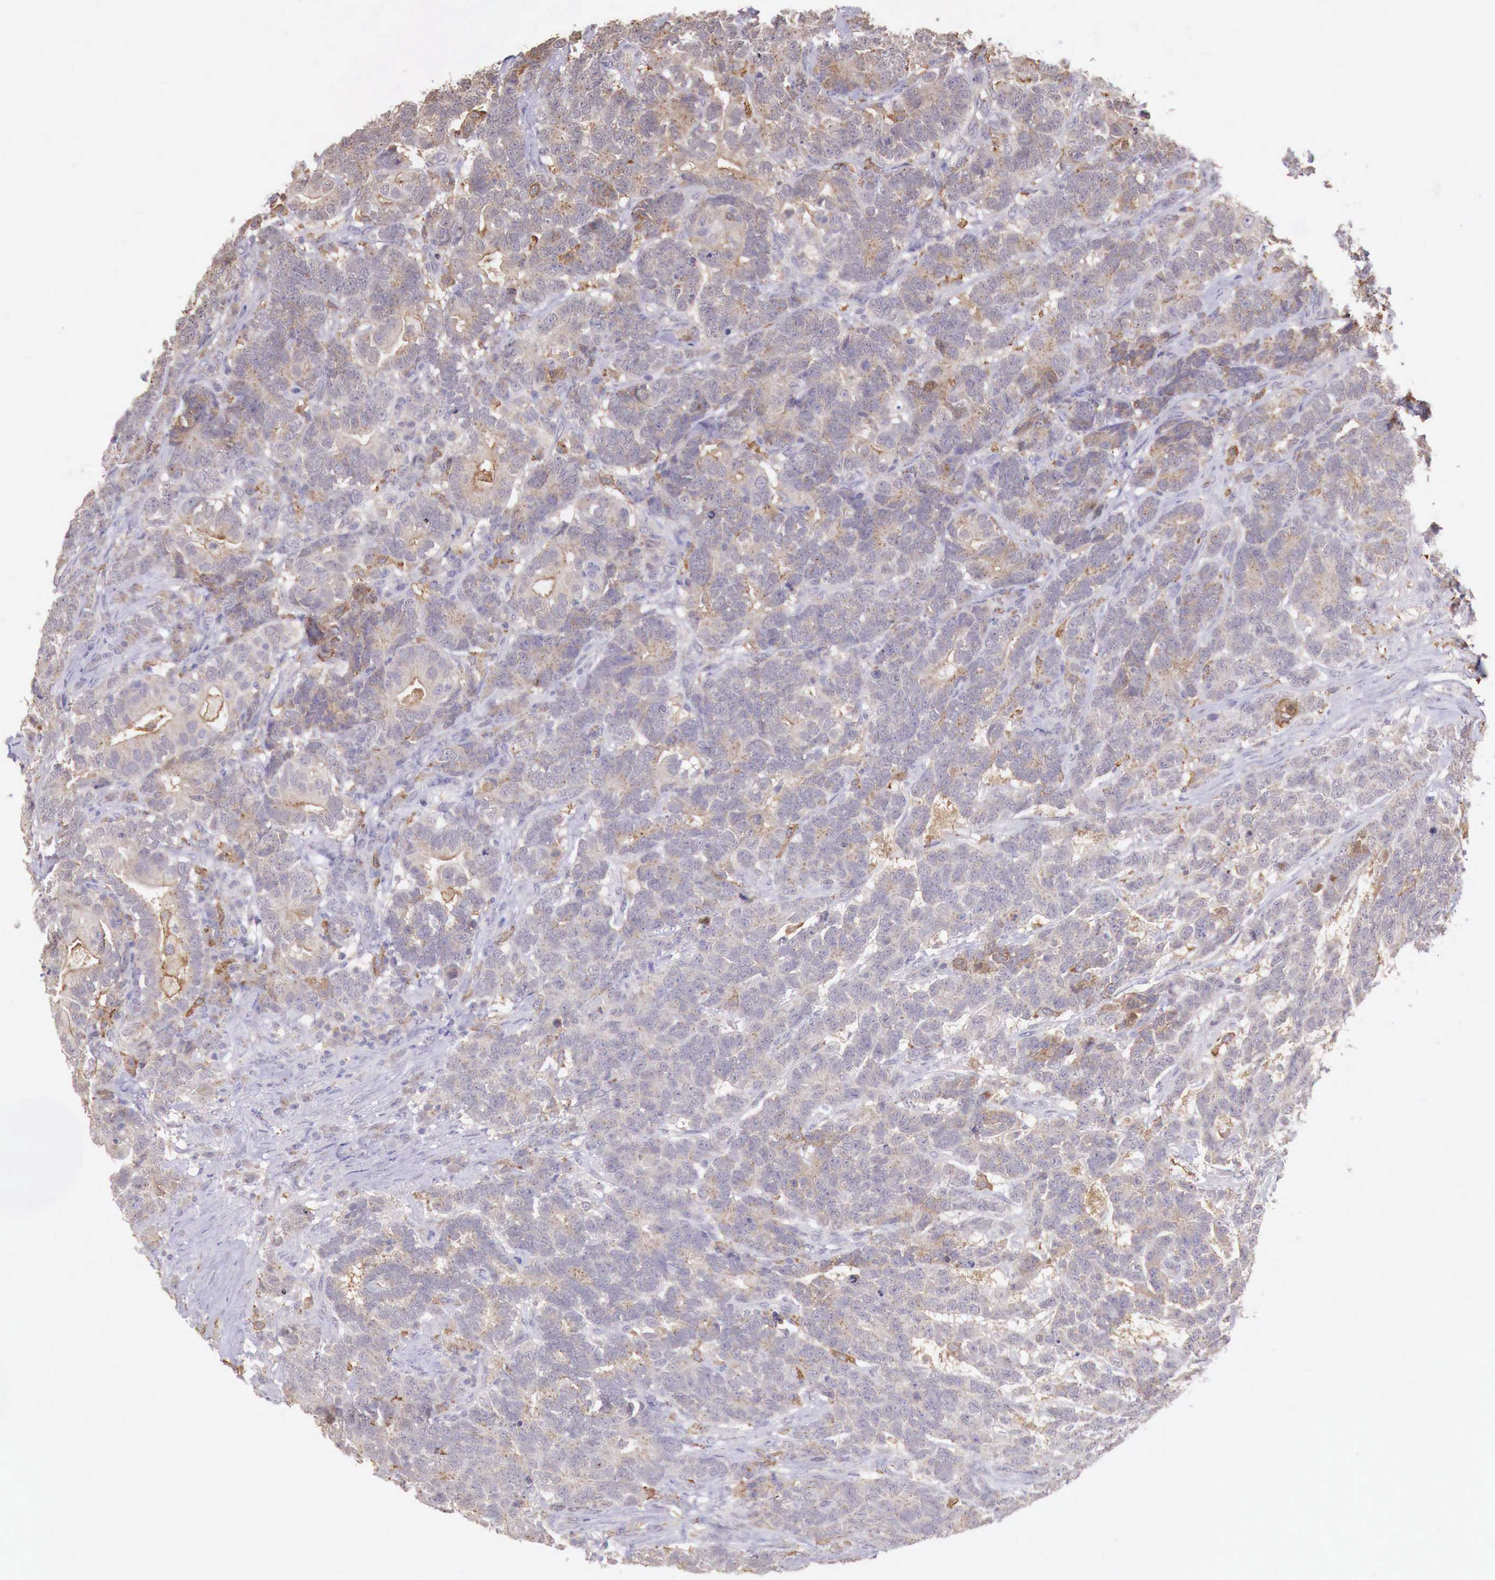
{"staining": {"intensity": "weak", "quantity": "25%-75%", "location": "cytoplasmic/membranous"}, "tissue": "testis cancer", "cell_type": "Tumor cells", "image_type": "cancer", "snomed": [{"axis": "morphology", "description": "Carcinoma, Embryonal, NOS"}, {"axis": "topography", "description": "Testis"}], "caption": "Testis cancer tissue displays weak cytoplasmic/membranous positivity in about 25%-75% of tumor cells, visualized by immunohistochemistry.", "gene": "CHRDL1", "patient": {"sex": "male", "age": 26}}